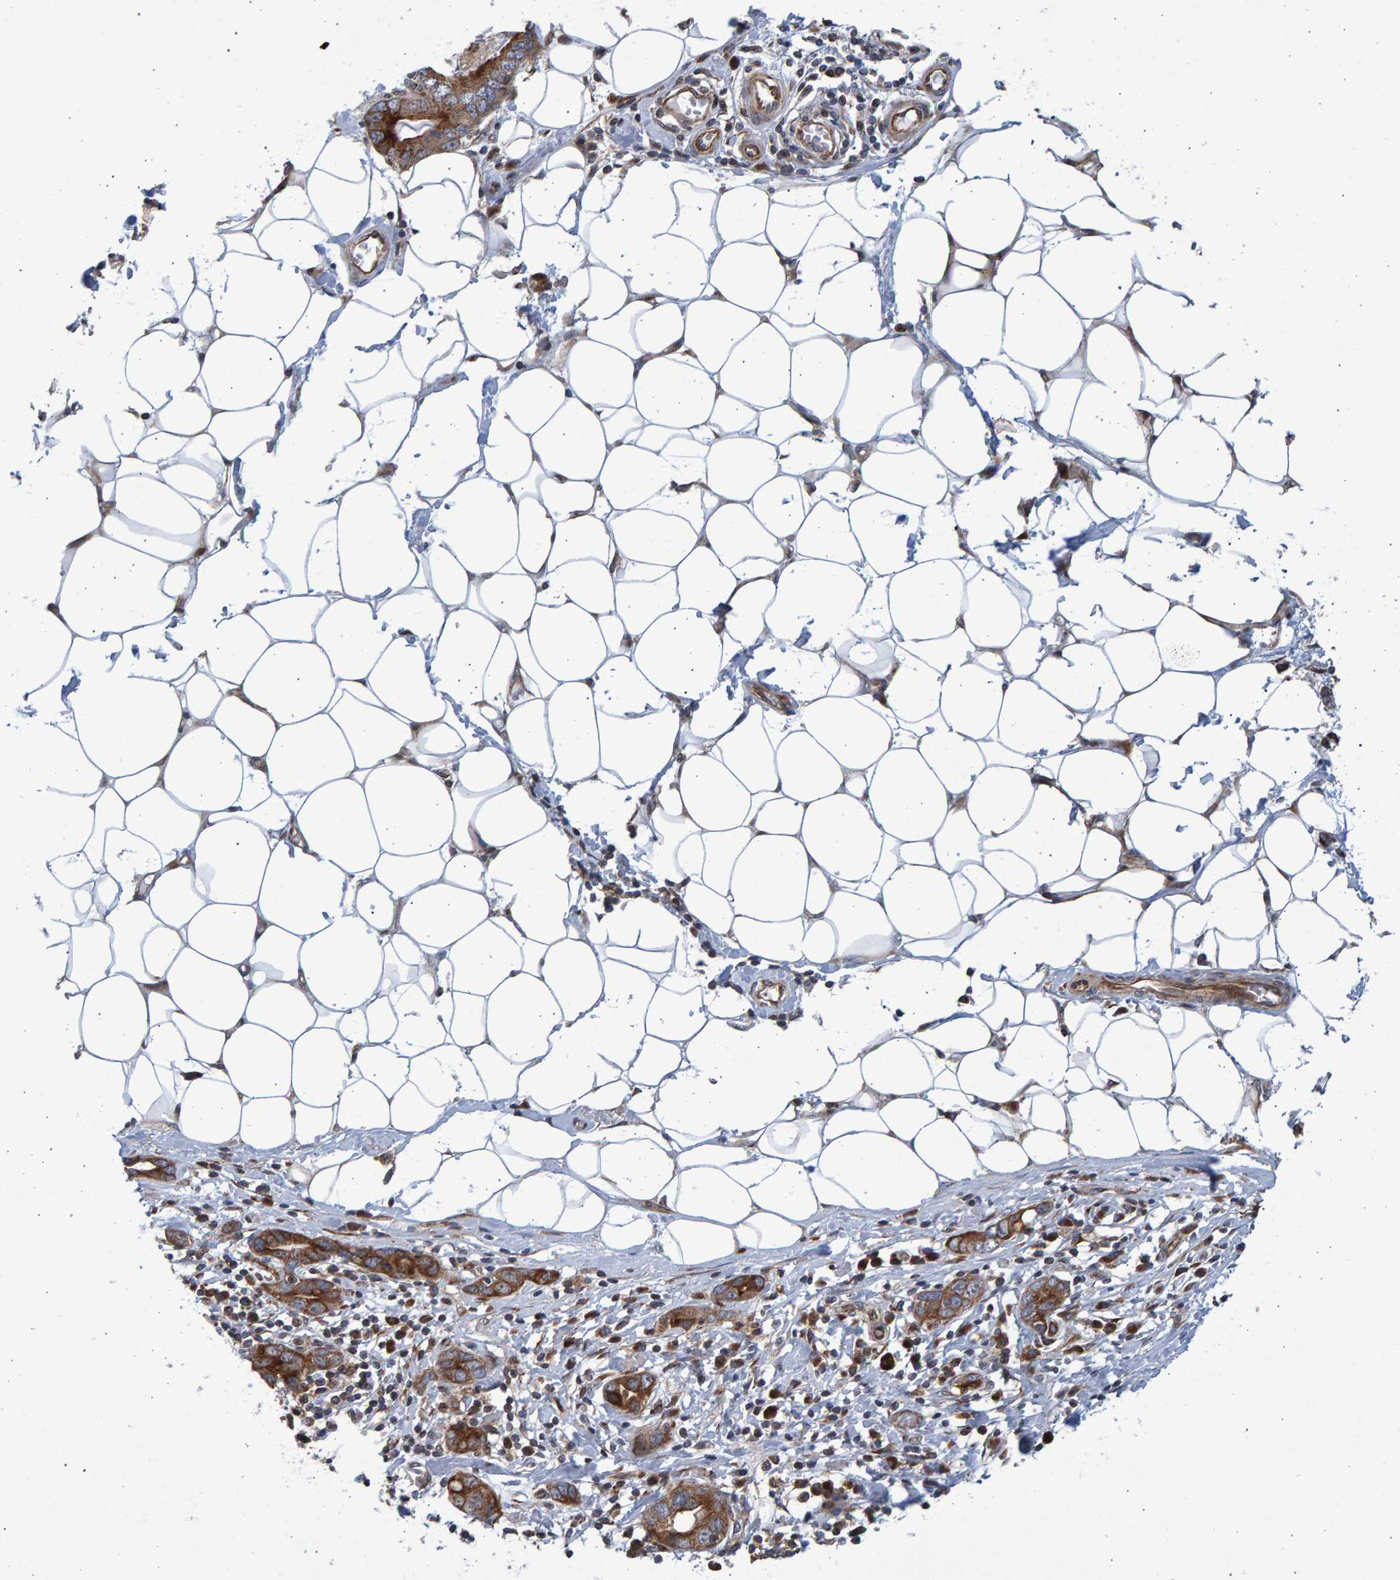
{"staining": {"intensity": "strong", "quantity": ">75%", "location": "cytoplasmic/membranous"}, "tissue": "stomach cancer", "cell_type": "Tumor cells", "image_type": "cancer", "snomed": [{"axis": "morphology", "description": "Adenocarcinoma, NOS"}, {"axis": "topography", "description": "Stomach, lower"}], "caption": "A brown stain labels strong cytoplasmic/membranous staining of a protein in stomach cancer (adenocarcinoma) tumor cells.", "gene": "LRBA", "patient": {"sex": "female", "age": 93}}